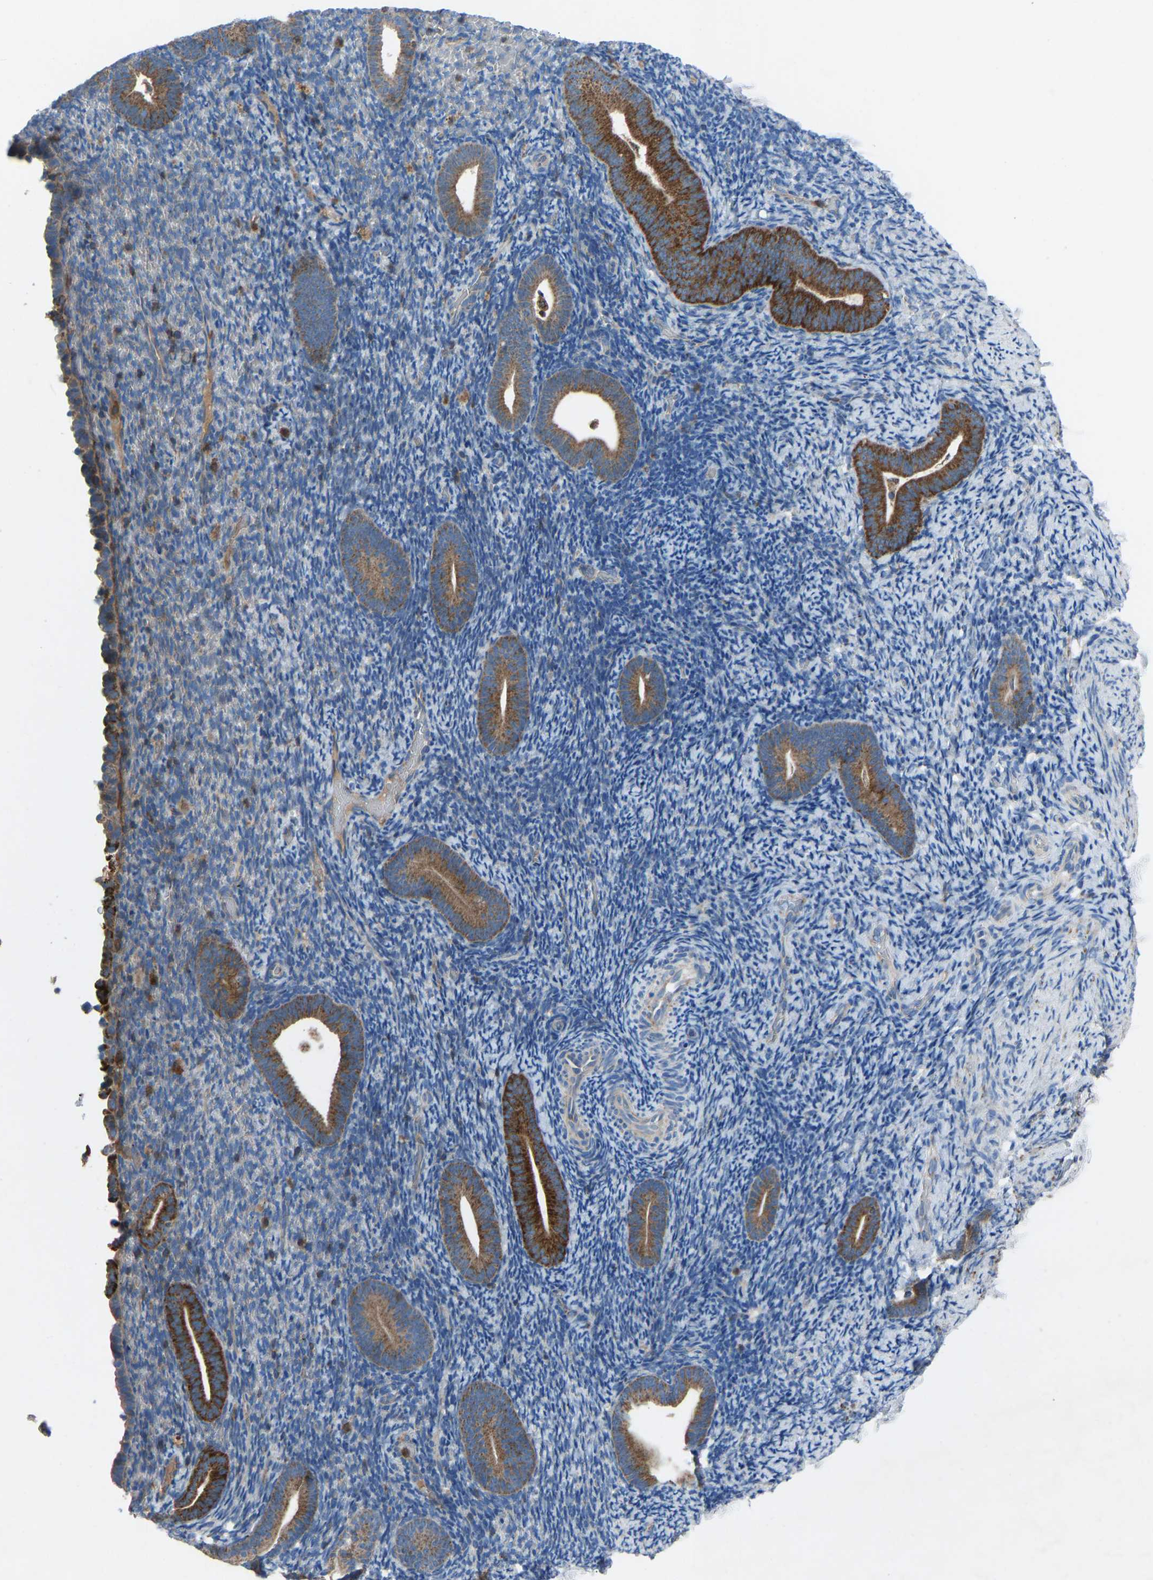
{"staining": {"intensity": "moderate", "quantity": "<25%", "location": "cytoplasmic/membranous"}, "tissue": "endometrium", "cell_type": "Cells in endometrial stroma", "image_type": "normal", "snomed": [{"axis": "morphology", "description": "Normal tissue, NOS"}, {"axis": "topography", "description": "Endometrium"}], "caption": "Brown immunohistochemical staining in benign human endometrium exhibits moderate cytoplasmic/membranous staining in about <25% of cells in endometrial stroma.", "gene": "GRK6", "patient": {"sex": "female", "age": 51}}